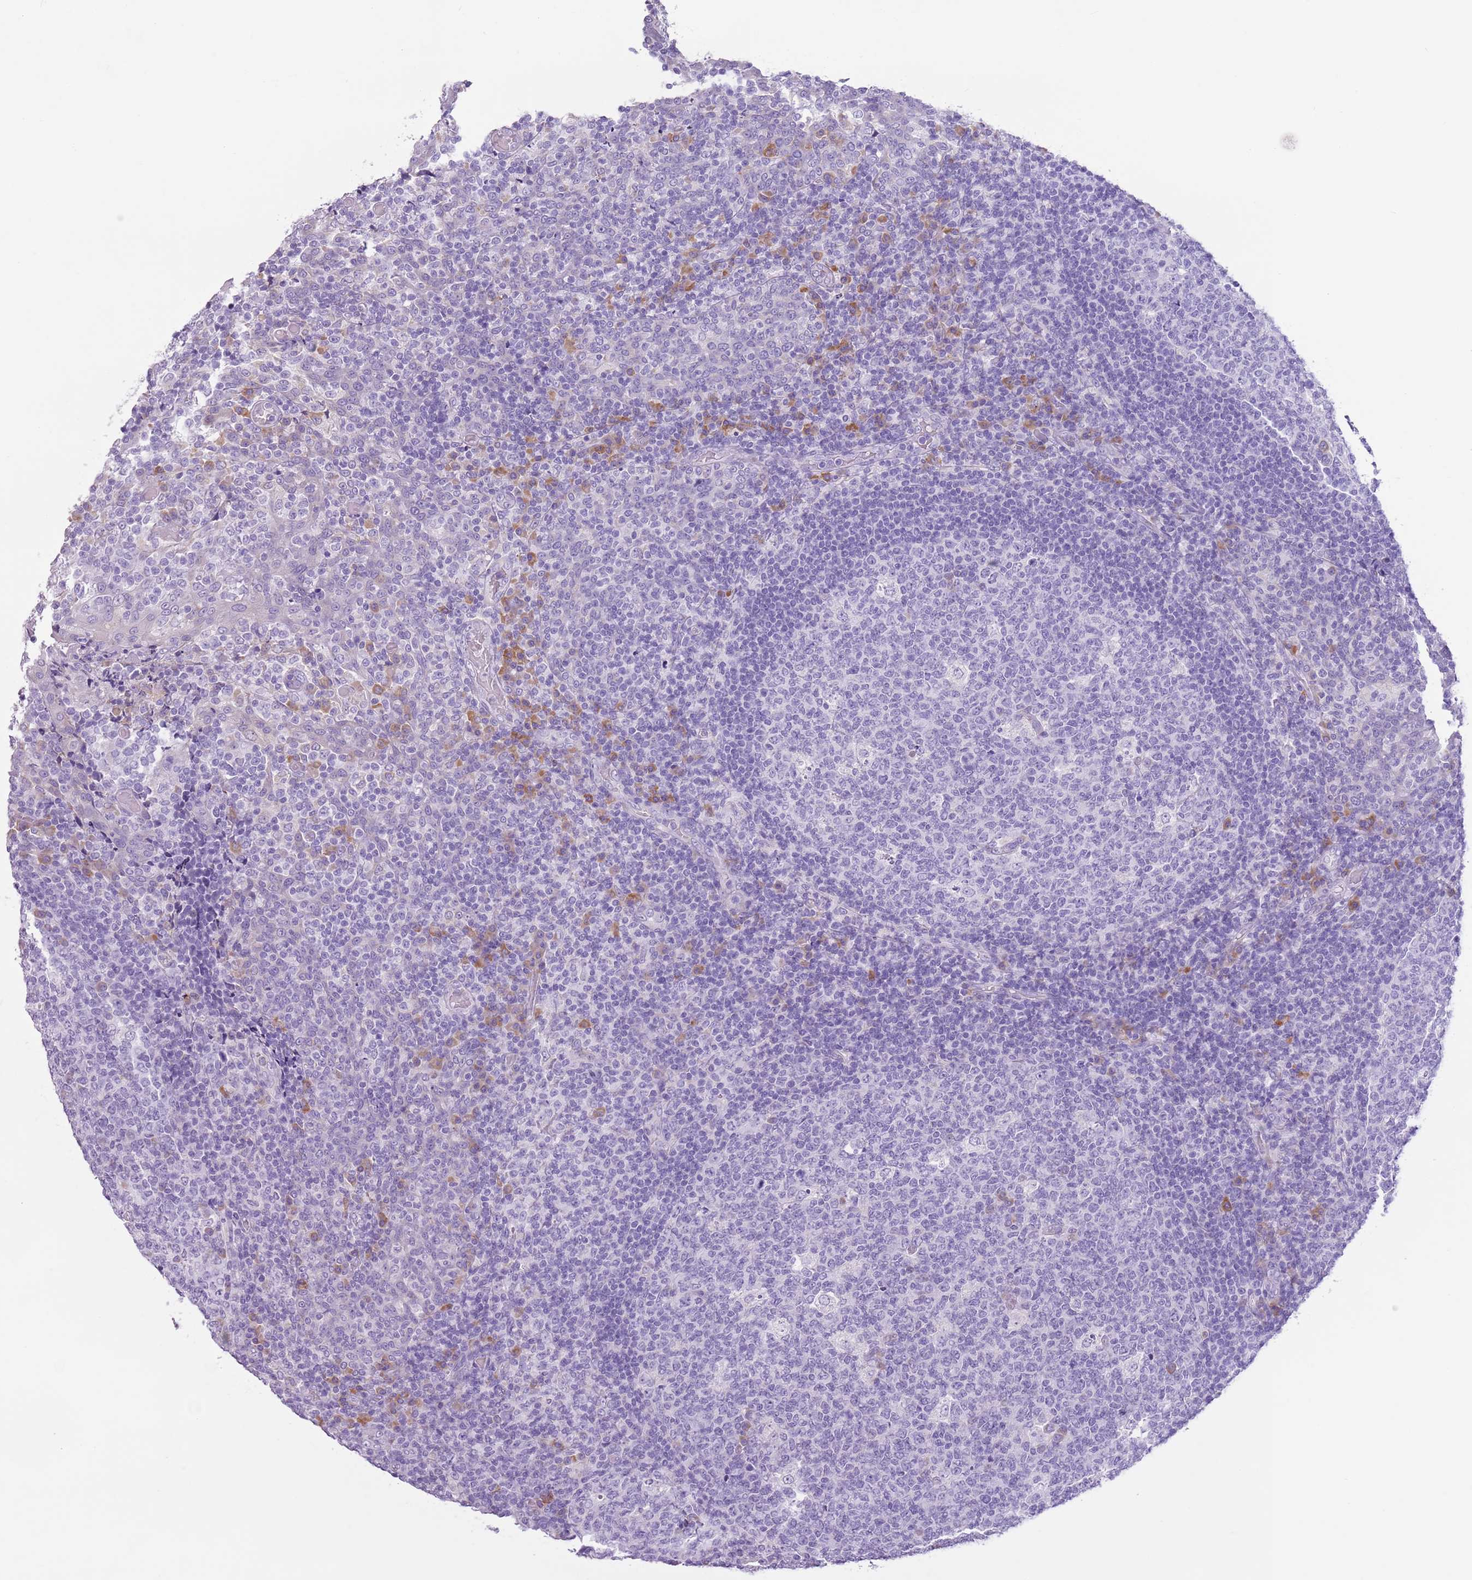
{"staining": {"intensity": "negative", "quantity": "none", "location": "none"}, "tissue": "tonsil", "cell_type": "Germinal center cells", "image_type": "normal", "snomed": [{"axis": "morphology", "description": "Normal tissue, NOS"}, {"axis": "topography", "description": "Tonsil"}], "caption": "This is an immunohistochemistry (IHC) image of normal human tonsil. There is no expression in germinal center cells.", "gene": "HYOU1", "patient": {"sex": "female", "age": 19}}